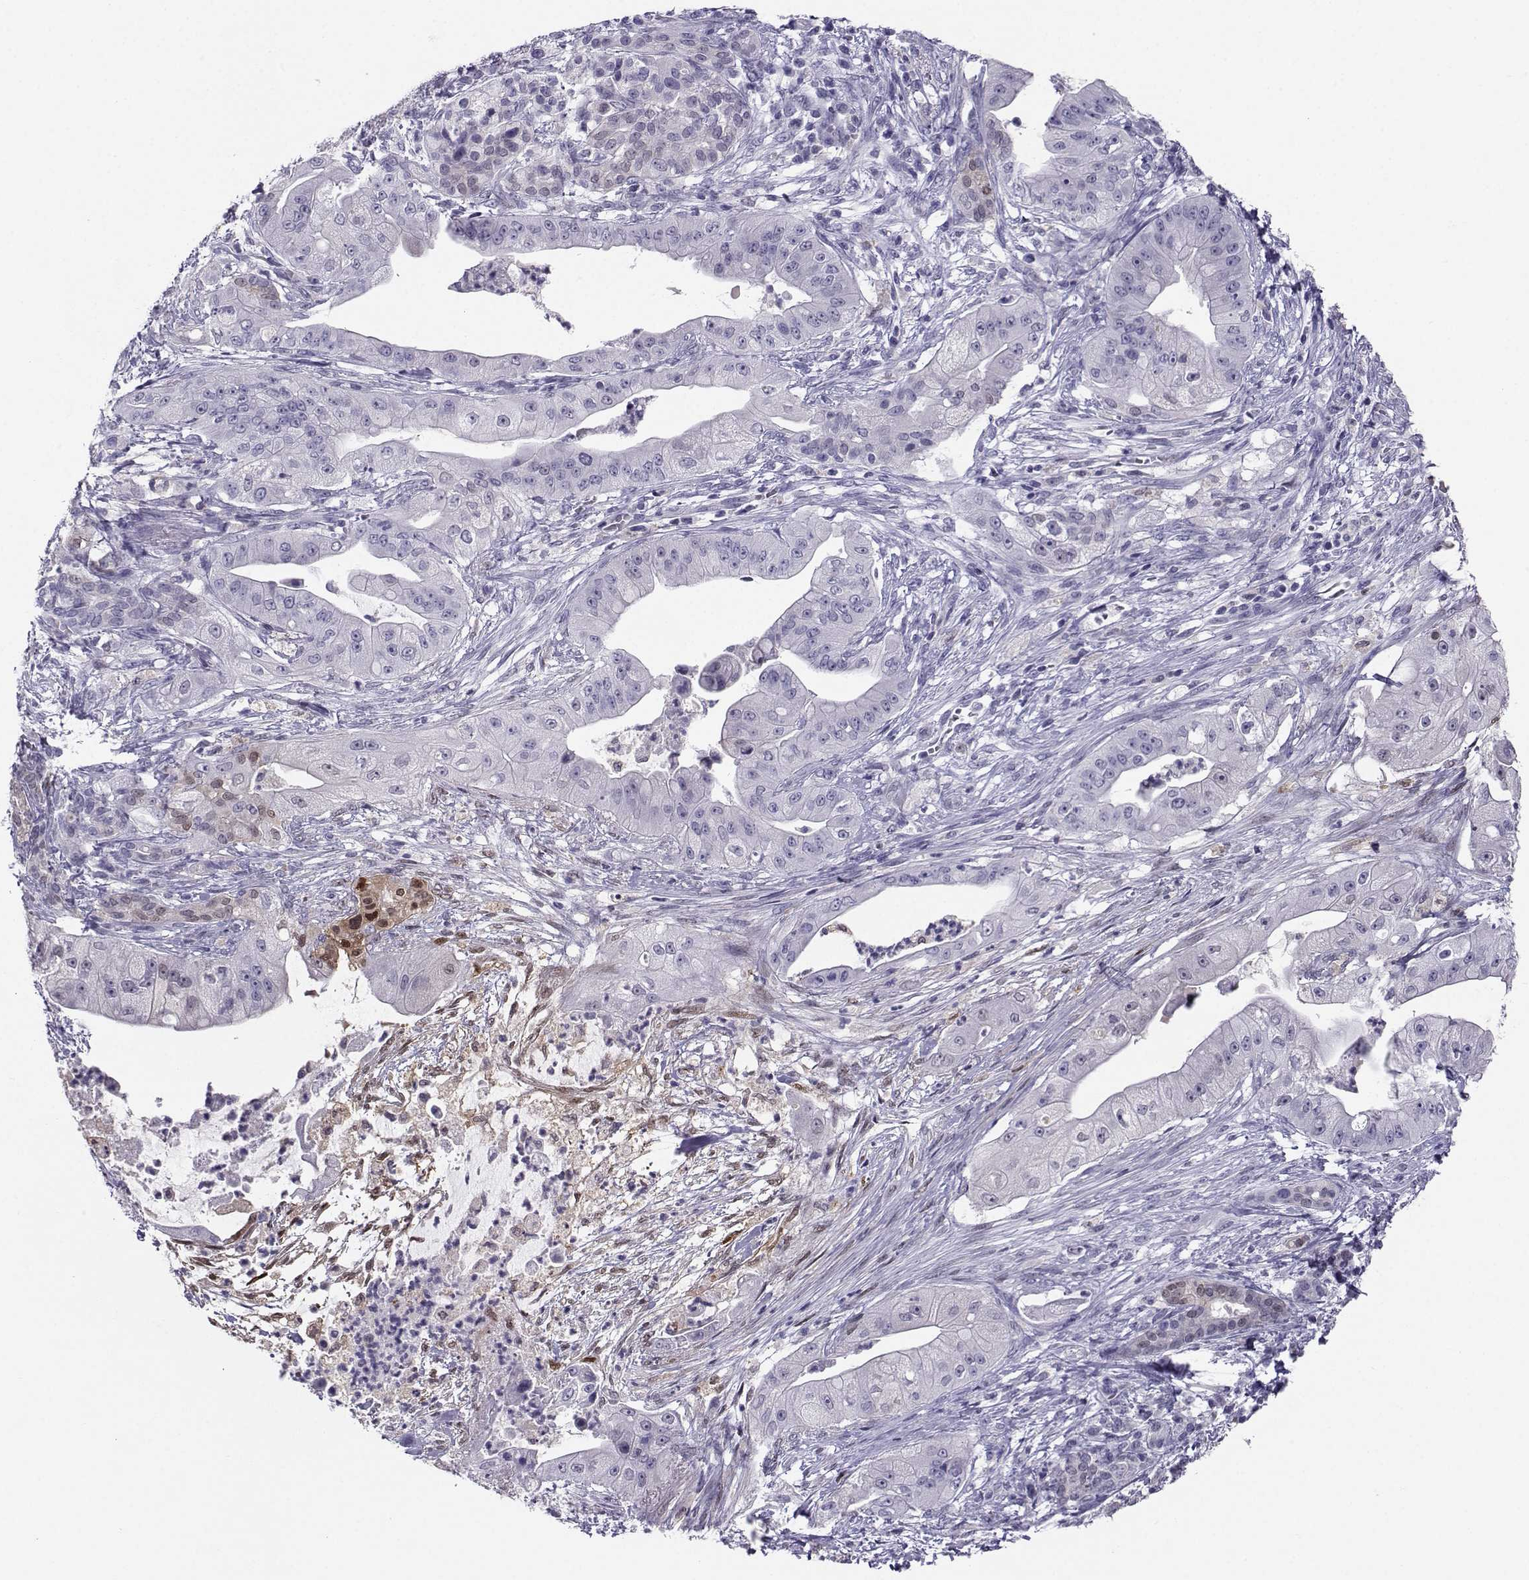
{"staining": {"intensity": "strong", "quantity": "<25%", "location": "nuclear"}, "tissue": "pancreatic cancer", "cell_type": "Tumor cells", "image_type": "cancer", "snomed": [{"axis": "morphology", "description": "Normal tissue, NOS"}, {"axis": "morphology", "description": "Inflammation, NOS"}, {"axis": "morphology", "description": "Adenocarcinoma, NOS"}, {"axis": "topography", "description": "Pancreas"}], "caption": "High-power microscopy captured an immunohistochemistry (IHC) micrograph of pancreatic cancer (adenocarcinoma), revealing strong nuclear expression in approximately <25% of tumor cells.", "gene": "PGK1", "patient": {"sex": "male", "age": 57}}